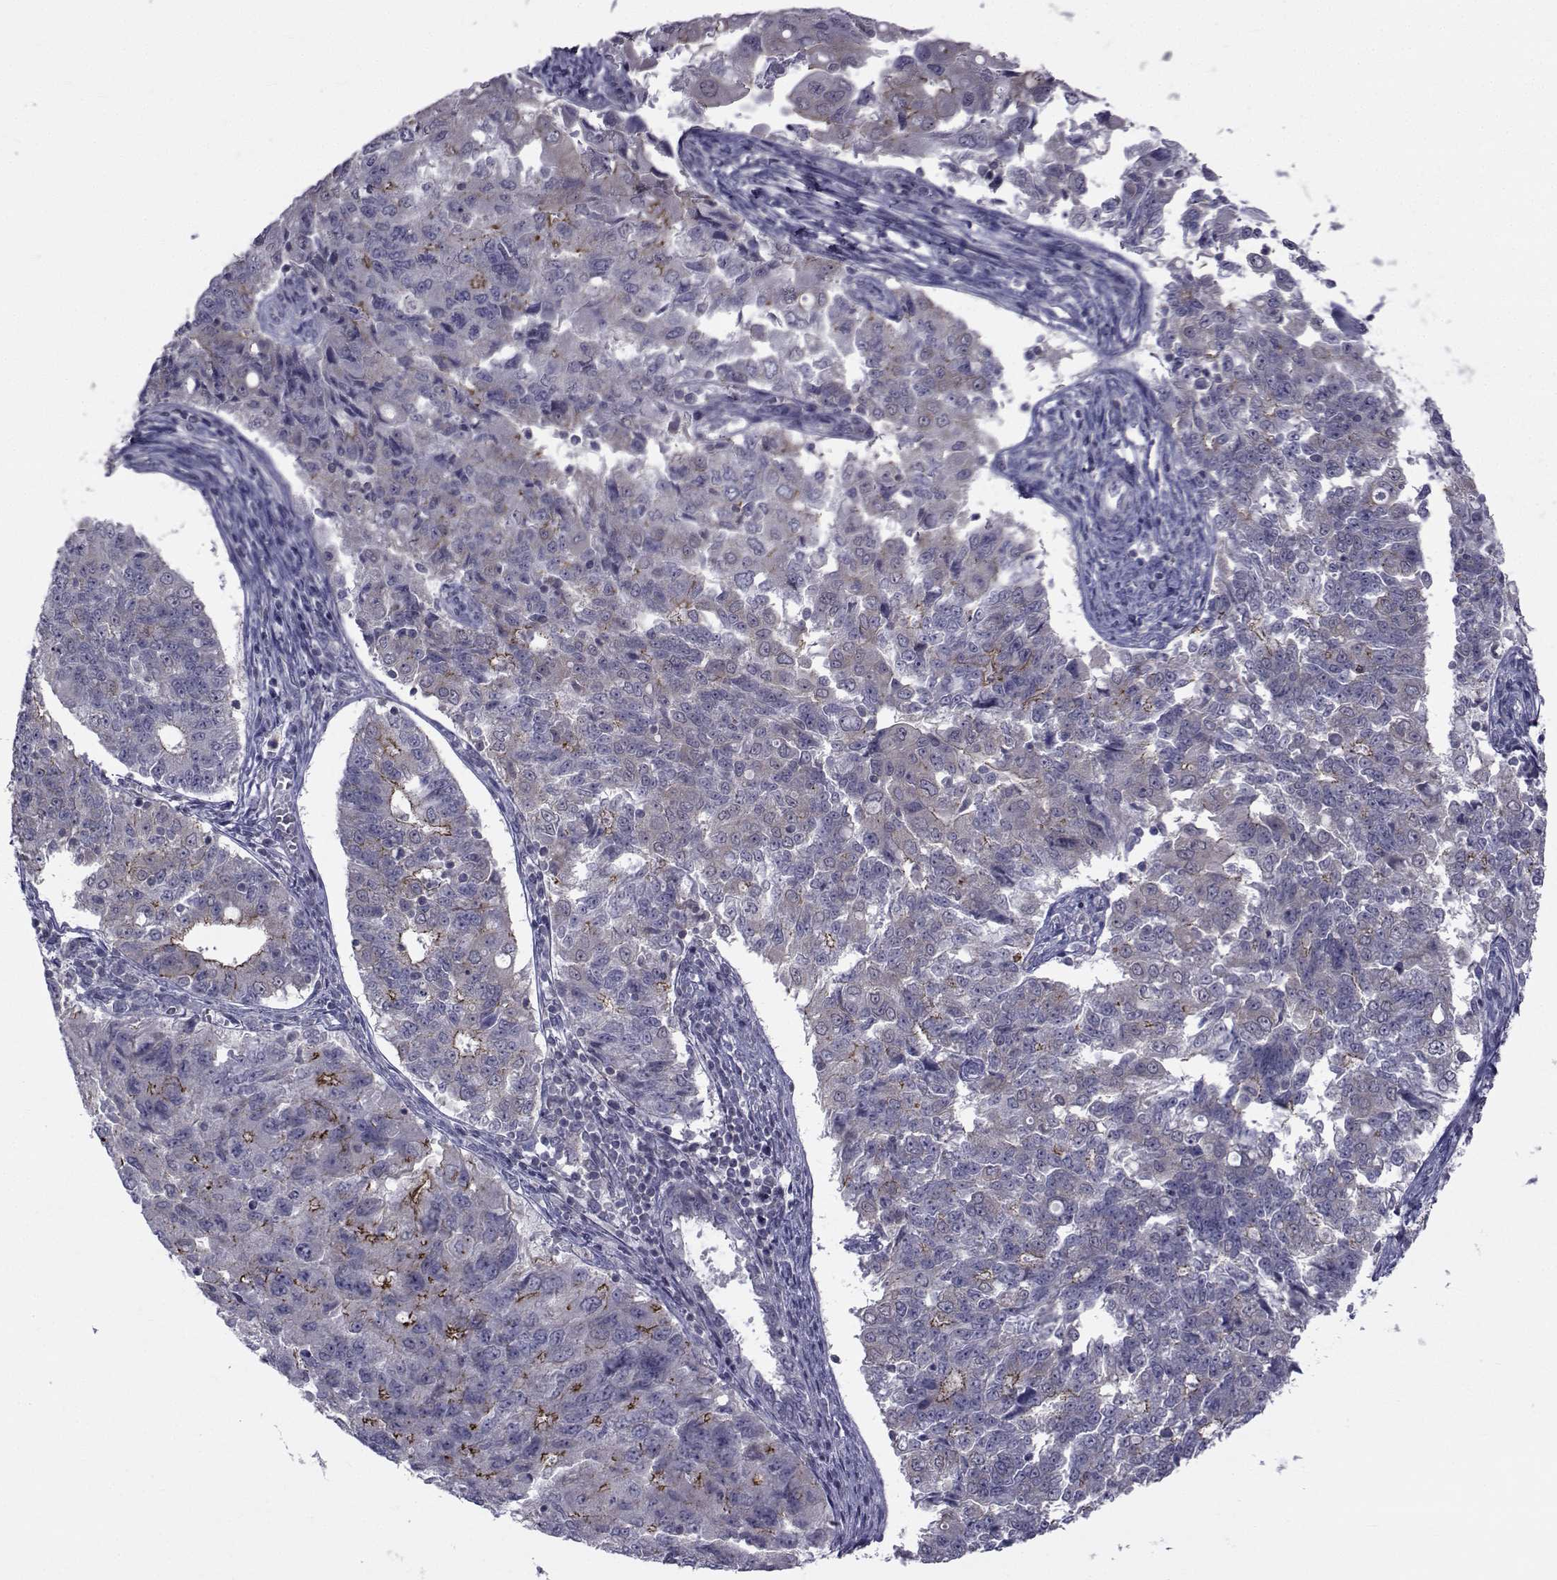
{"staining": {"intensity": "strong", "quantity": "<25%", "location": "cytoplasmic/membranous"}, "tissue": "endometrial cancer", "cell_type": "Tumor cells", "image_type": "cancer", "snomed": [{"axis": "morphology", "description": "Adenocarcinoma, NOS"}, {"axis": "topography", "description": "Endometrium"}], "caption": "Adenocarcinoma (endometrial) was stained to show a protein in brown. There is medium levels of strong cytoplasmic/membranous staining in about <25% of tumor cells.", "gene": "SLC30A10", "patient": {"sex": "female", "age": 43}}